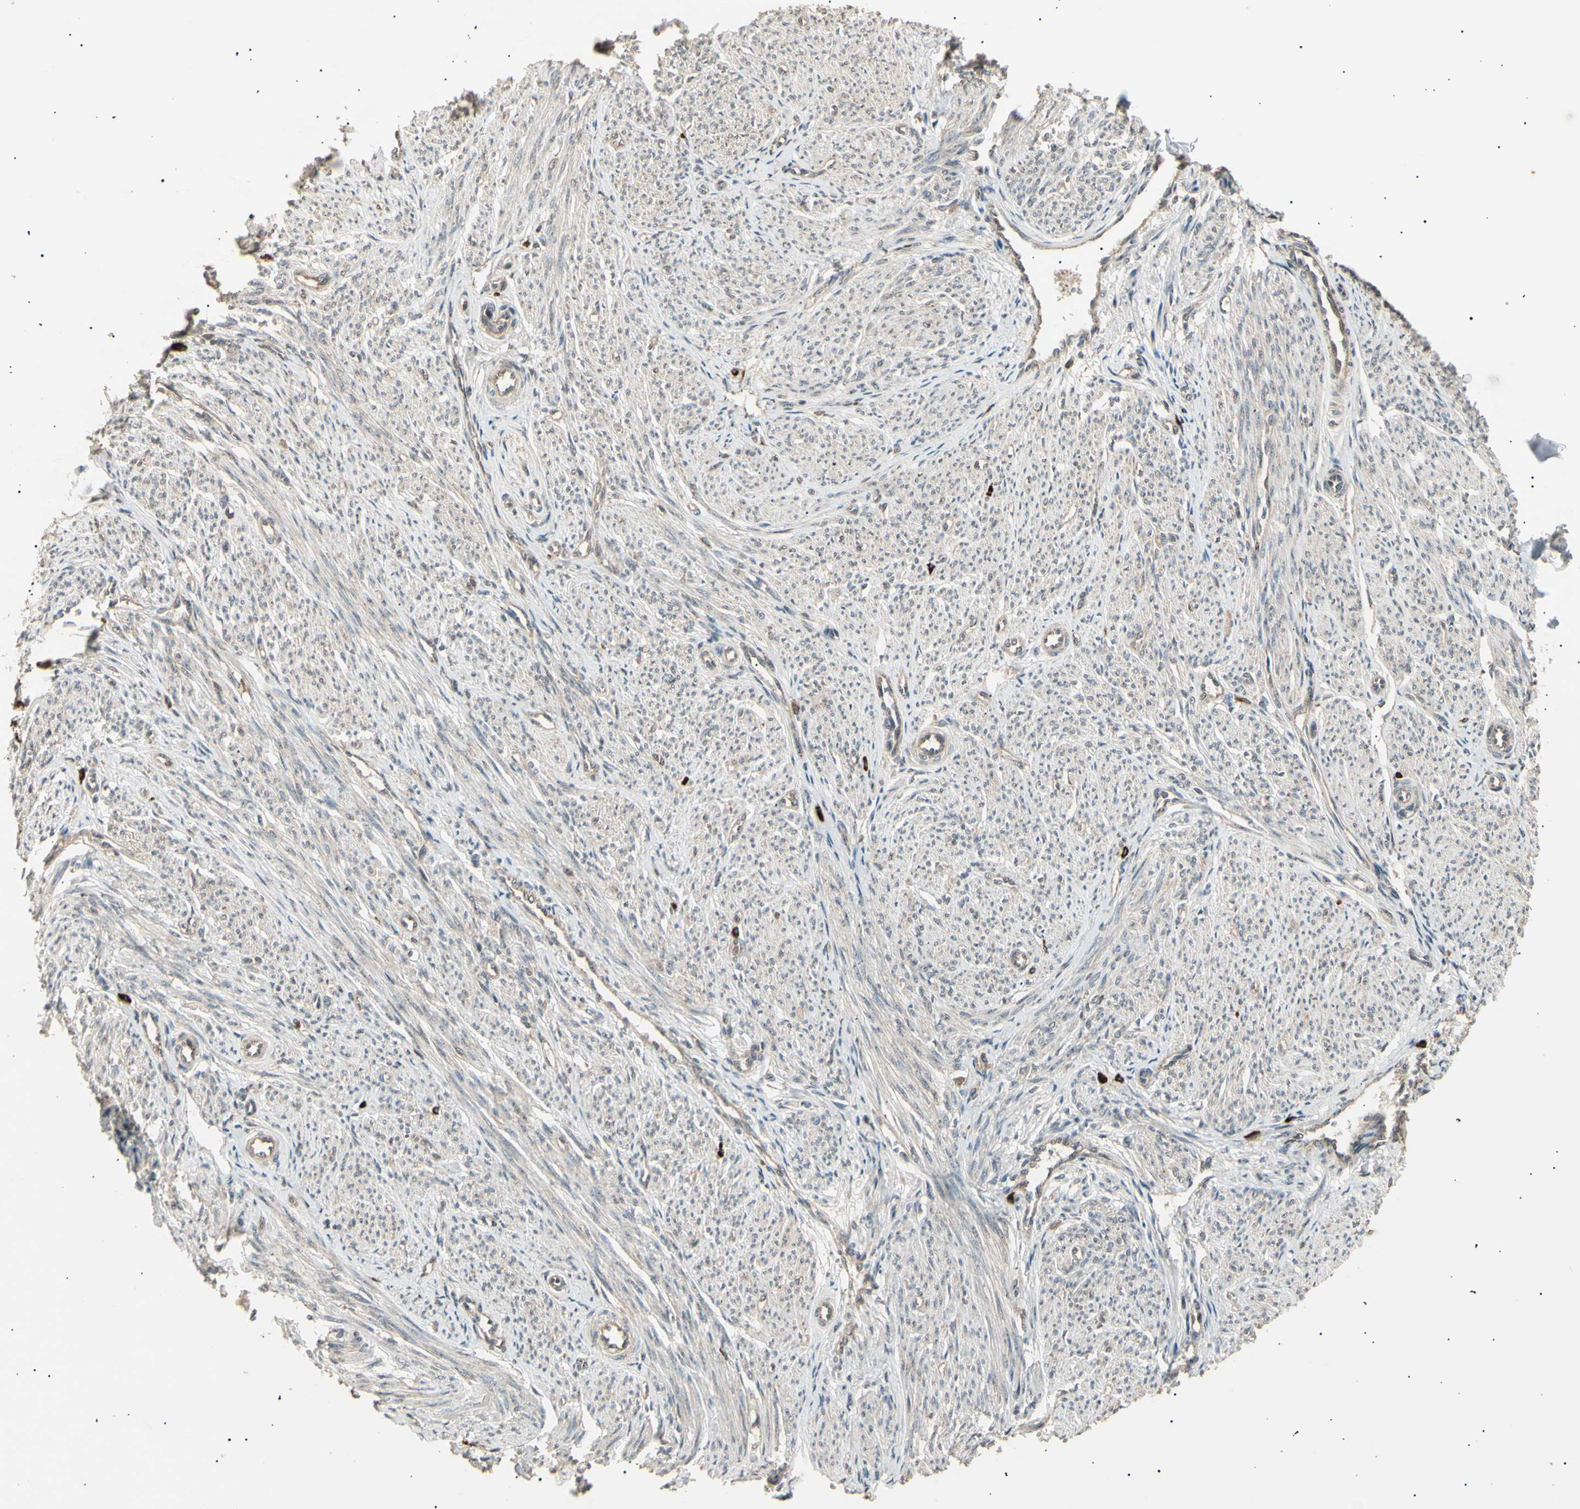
{"staining": {"intensity": "weak", "quantity": "25%-75%", "location": "cytoplasmic/membranous"}, "tissue": "smooth muscle", "cell_type": "Smooth muscle cells", "image_type": "normal", "snomed": [{"axis": "morphology", "description": "Normal tissue, NOS"}, {"axis": "topography", "description": "Smooth muscle"}], "caption": "The immunohistochemical stain labels weak cytoplasmic/membranous staining in smooth muscle cells of normal smooth muscle. (DAB (3,3'-diaminobenzidine) IHC, brown staining for protein, blue staining for nuclei).", "gene": "NUAK2", "patient": {"sex": "female", "age": 65}}